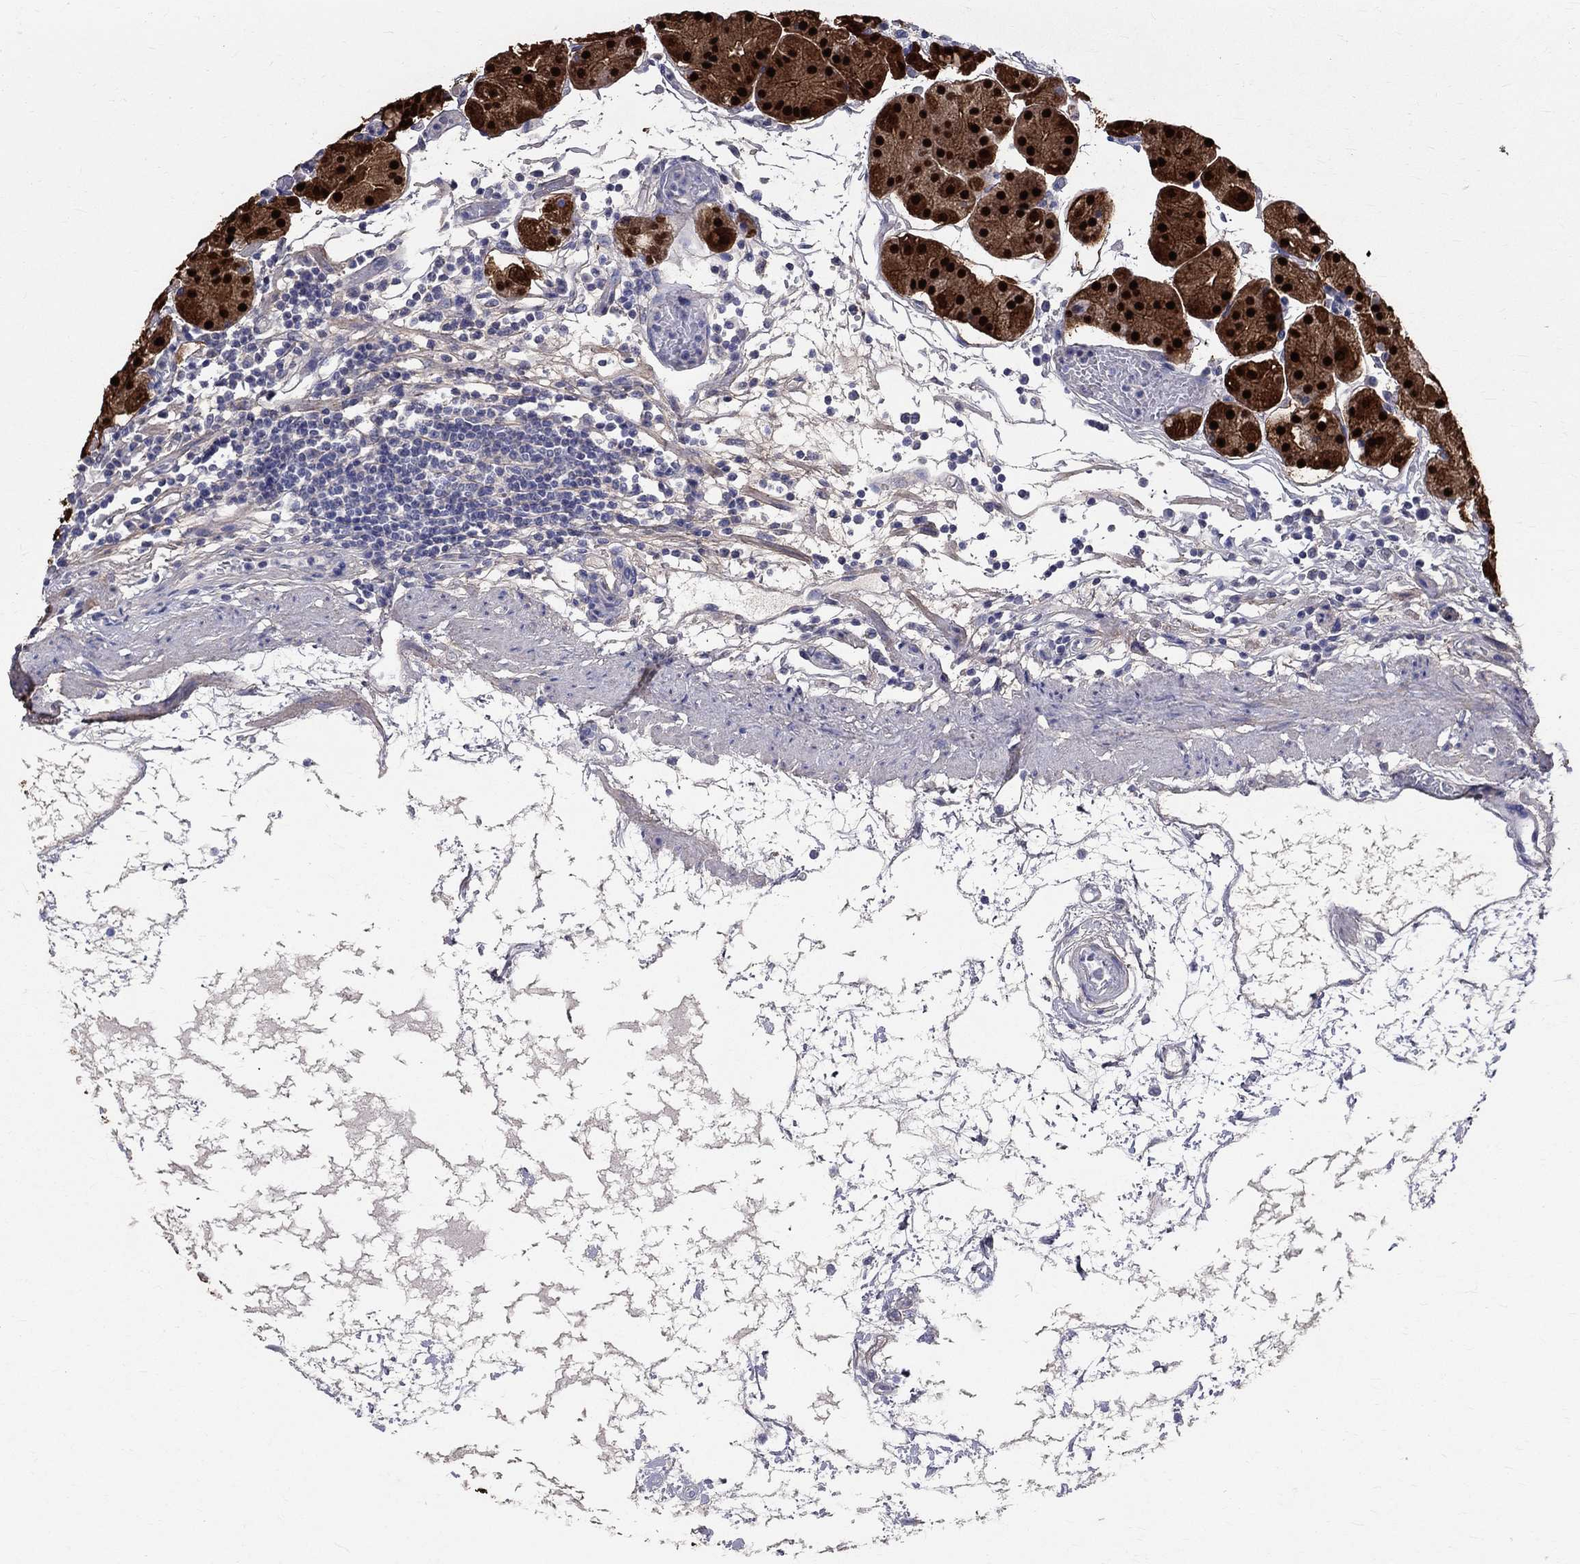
{"staining": {"intensity": "strong", "quantity": ">75%", "location": "cytoplasmic/membranous,nuclear"}, "tissue": "stomach", "cell_type": "Glandular cells", "image_type": "normal", "snomed": [{"axis": "morphology", "description": "Normal tissue, NOS"}, {"axis": "topography", "description": "Stomach"}], "caption": "A histopathology image of human stomach stained for a protein displays strong cytoplasmic/membranous,nuclear brown staining in glandular cells. Using DAB (brown) and hematoxylin (blue) stains, captured at high magnification using brightfield microscopy.", "gene": "ANXA10", "patient": {"sex": "male", "age": 54}}